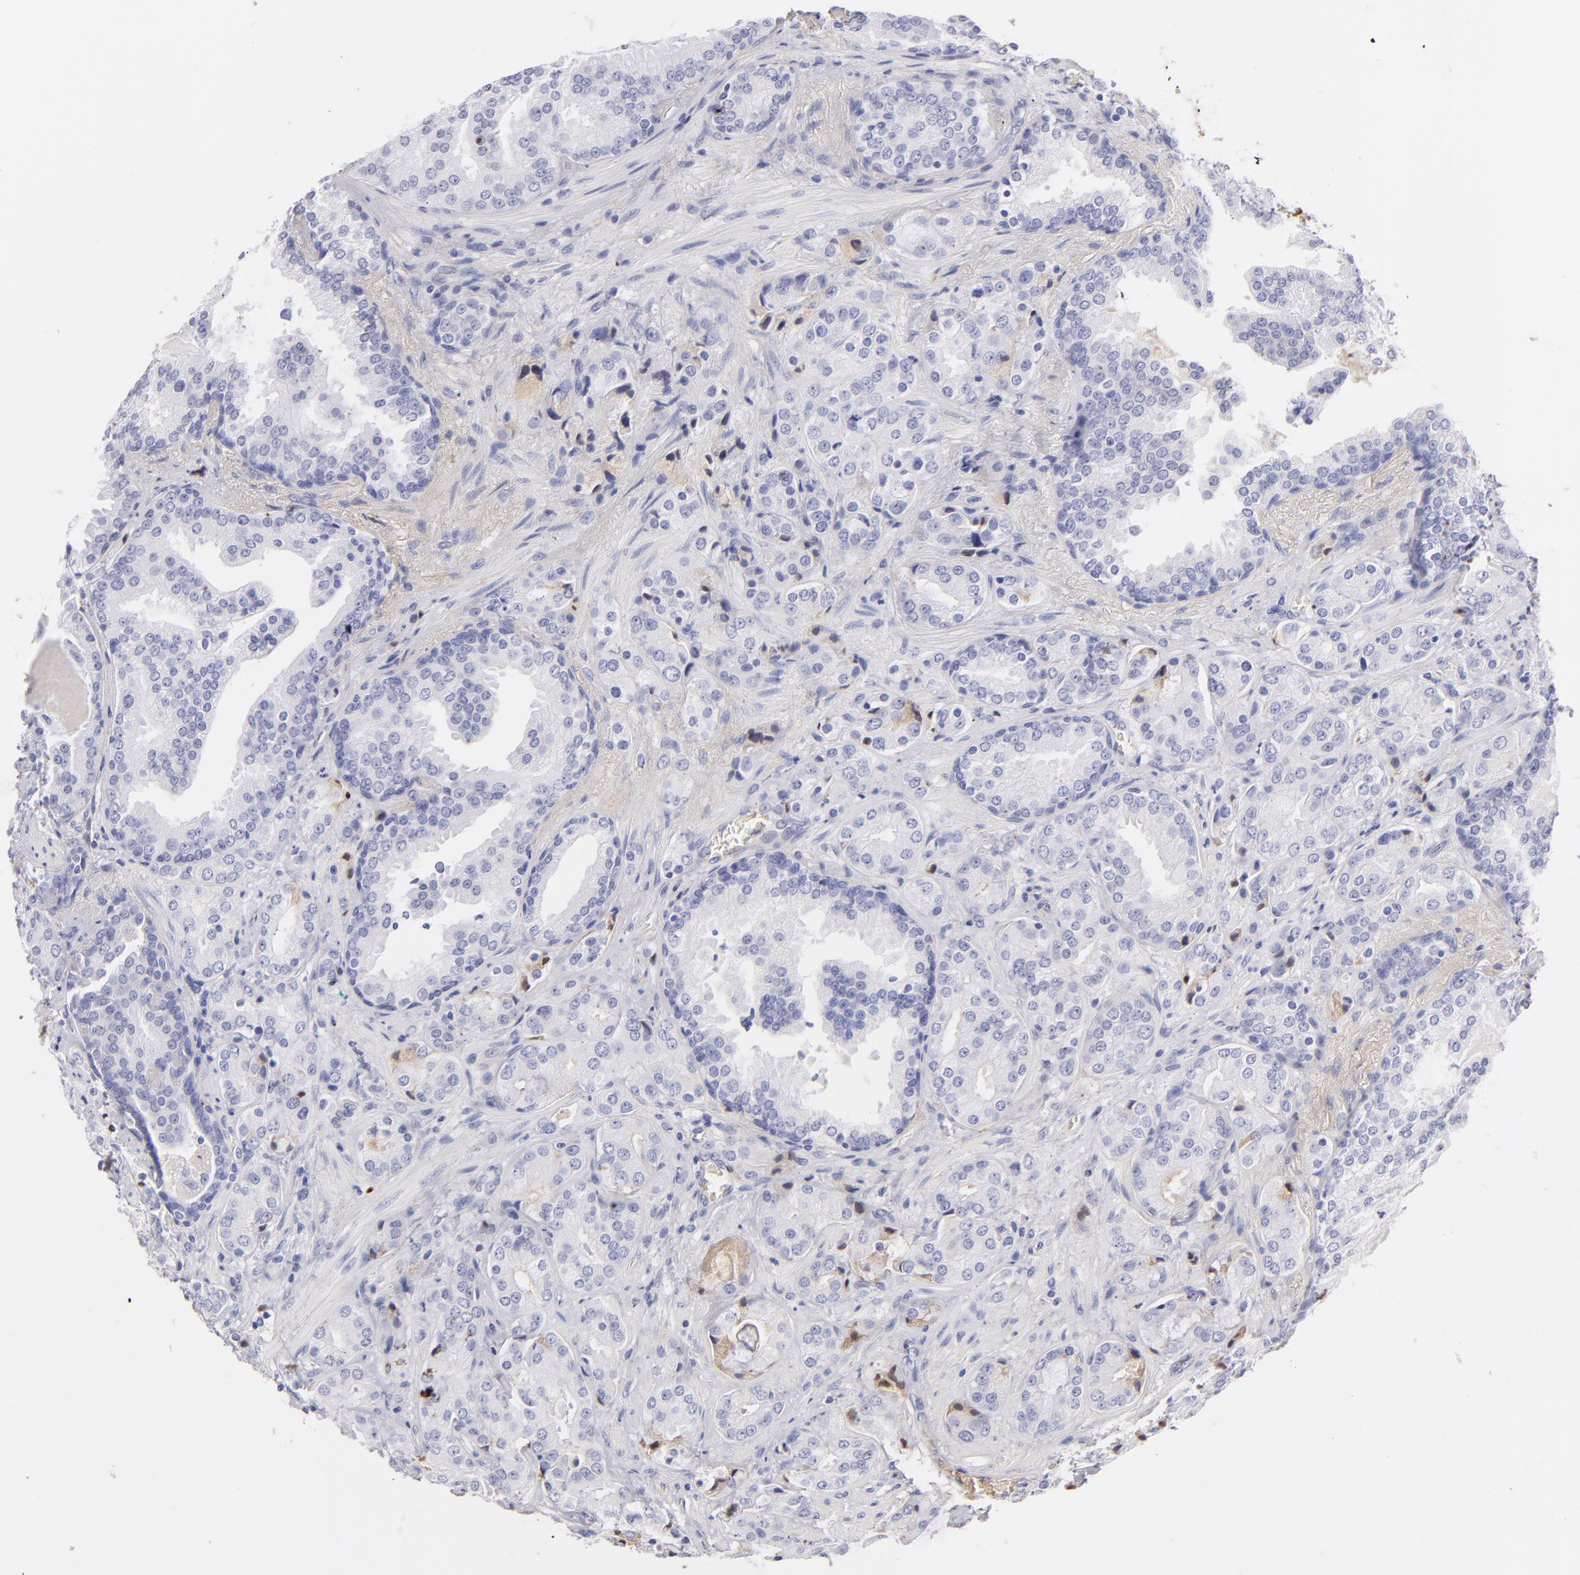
{"staining": {"intensity": "negative", "quantity": "none", "location": "none"}, "tissue": "prostate cancer", "cell_type": "Tumor cells", "image_type": "cancer", "snomed": [{"axis": "morphology", "description": "Adenocarcinoma, Medium grade"}, {"axis": "topography", "description": "Prostate"}], "caption": "Immunohistochemistry histopathology image of prostate medium-grade adenocarcinoma stained for a protein (brown), which displays no positivity in tumor cells.", "gene": "FGB", "patient": {"sex": "male", "age": 70}}